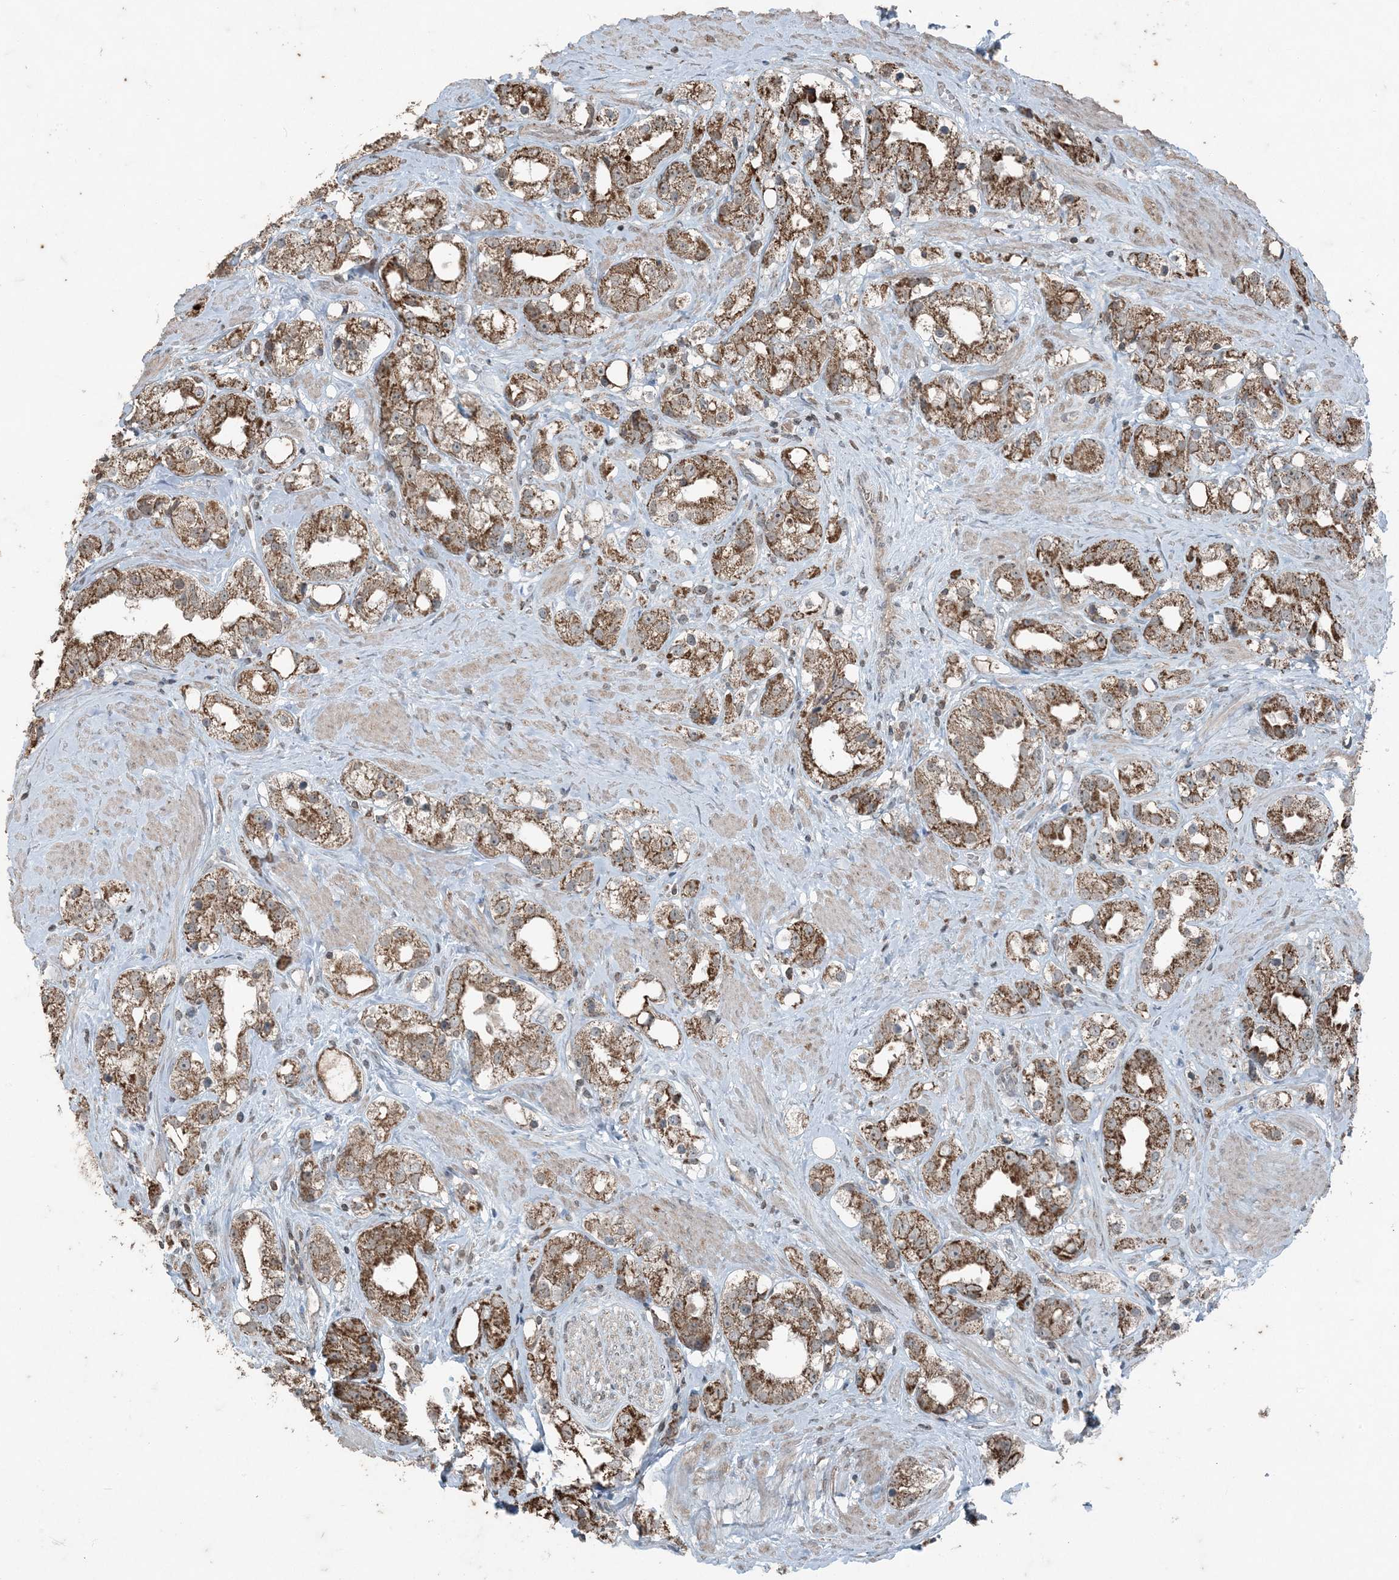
{"staining": {"intensity": "strong", "quantity": ">75%", "location": "cytoplasmic/membranous"}, "tissue": "prostate cancer", "cell_type": "Tumor cells", "image_type": "cancer", "snomed": [{"axis": "morphology", "description": "Adenocarcinoma, NOS"}, {"axis": "topography", "description": "Prostate"}], "caption": "Immunohistochemical staining of prostate cancer displays high levels of strong cytoplasmic/membranous staining in approximately >75% of tumor cells. (DAB IHC, brown staining for protein, blue staining for nuclei).", "gene": "GNL1", "patient": {"sex": "male", "age": 79}}